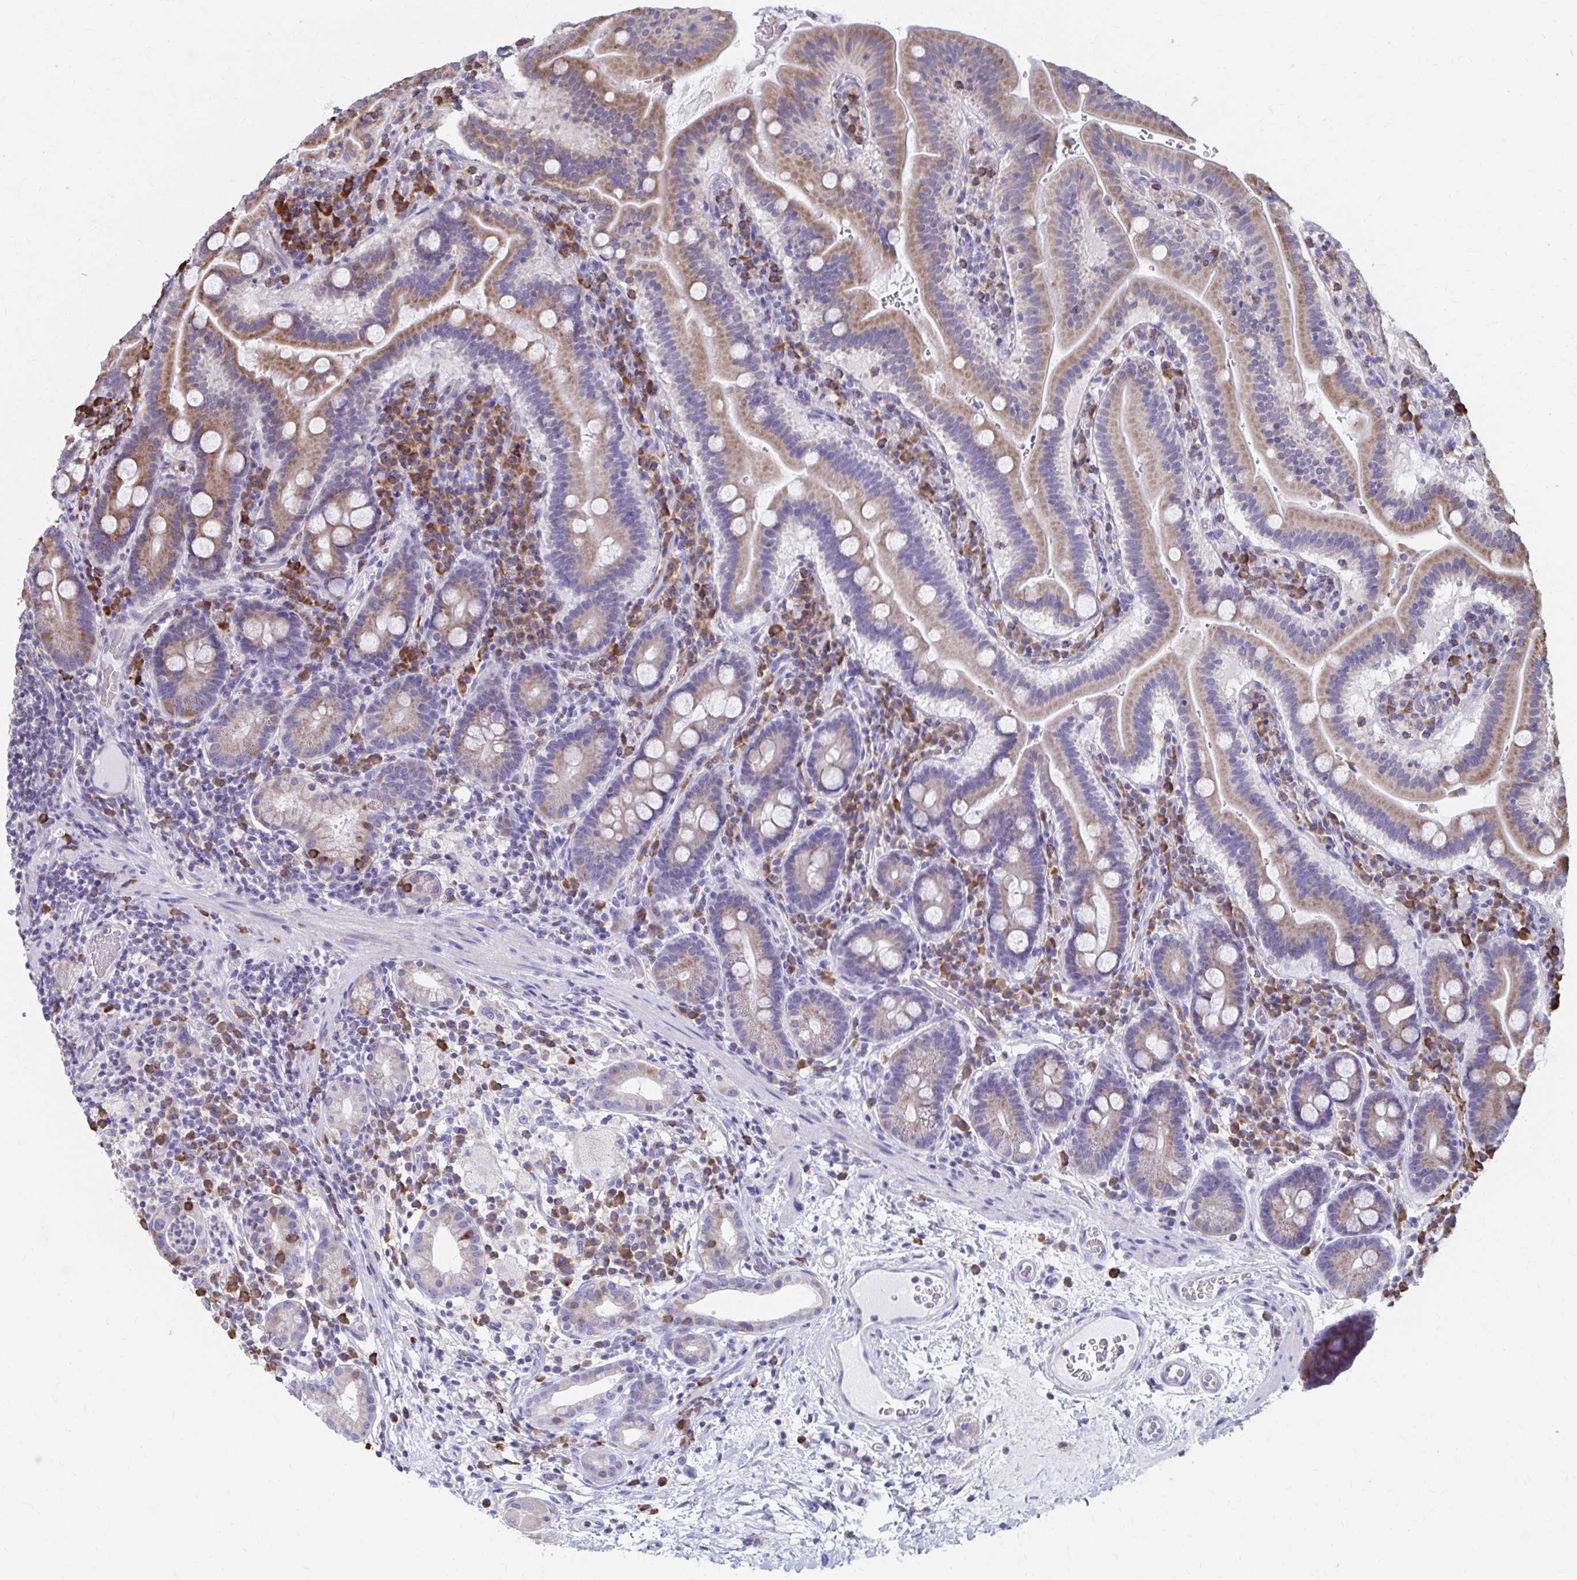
{"staining": {"intensity": "moderate", "quantity": ">75%", "location": "cytoplasmic/membranous"}, "tissue": "small intestine", "cell_type": "Glandular cells", "image_type": "normal", "snomed": [{"axis": "morphology", "description": "Normal tissue, NOS"}, {"axis": "topography", "description": "Small intestine"}], "caption": "A brown stain shows moderate cytoplasmic/membranous staining of a protein in glandular cells of benign human small intestine.", "gene": "FKBP2", "patient": {"sex": "male", "age": 26}}